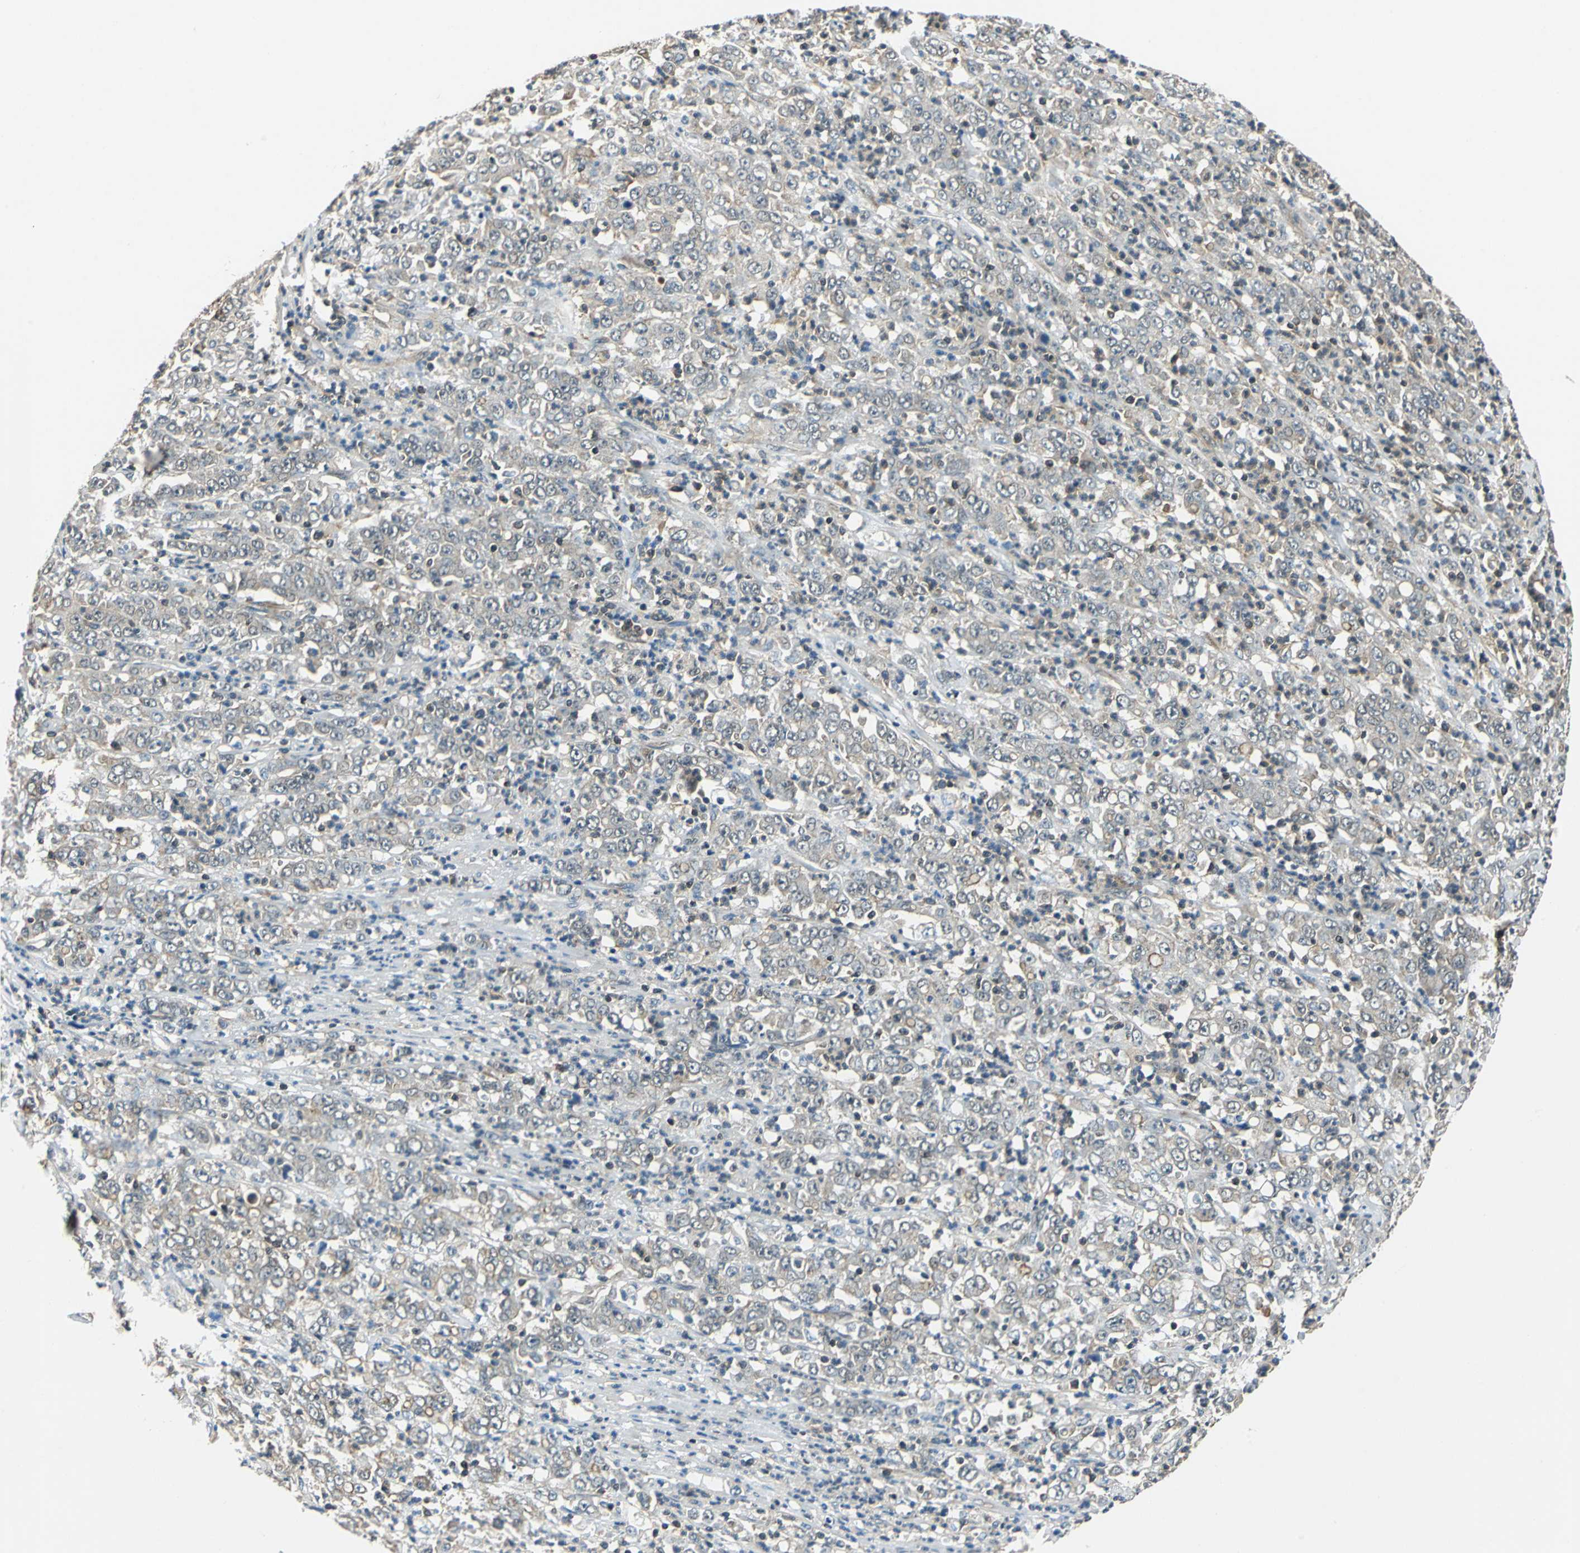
{"staining": {"intensity": "weak", "quantity": ">75%", "location": "cytoplasmic/membranous"}, "tissue": "stomach cancer", "cell_type": "Tumor cells", "image_type": "cancer", "snomed": [{"axis": "morphology", "description": "Adenocarcinoma, NOS"}, {"axis": "topography", "description": "Stomach, lower"}], "caption": "Stomach adenocarcinoma tissue exhibits weak cytoplasmic/membranous positivity in about >75% of tumor cells", "gene": "ARPC3", "patient": {"sex": "female", "age": 71}}